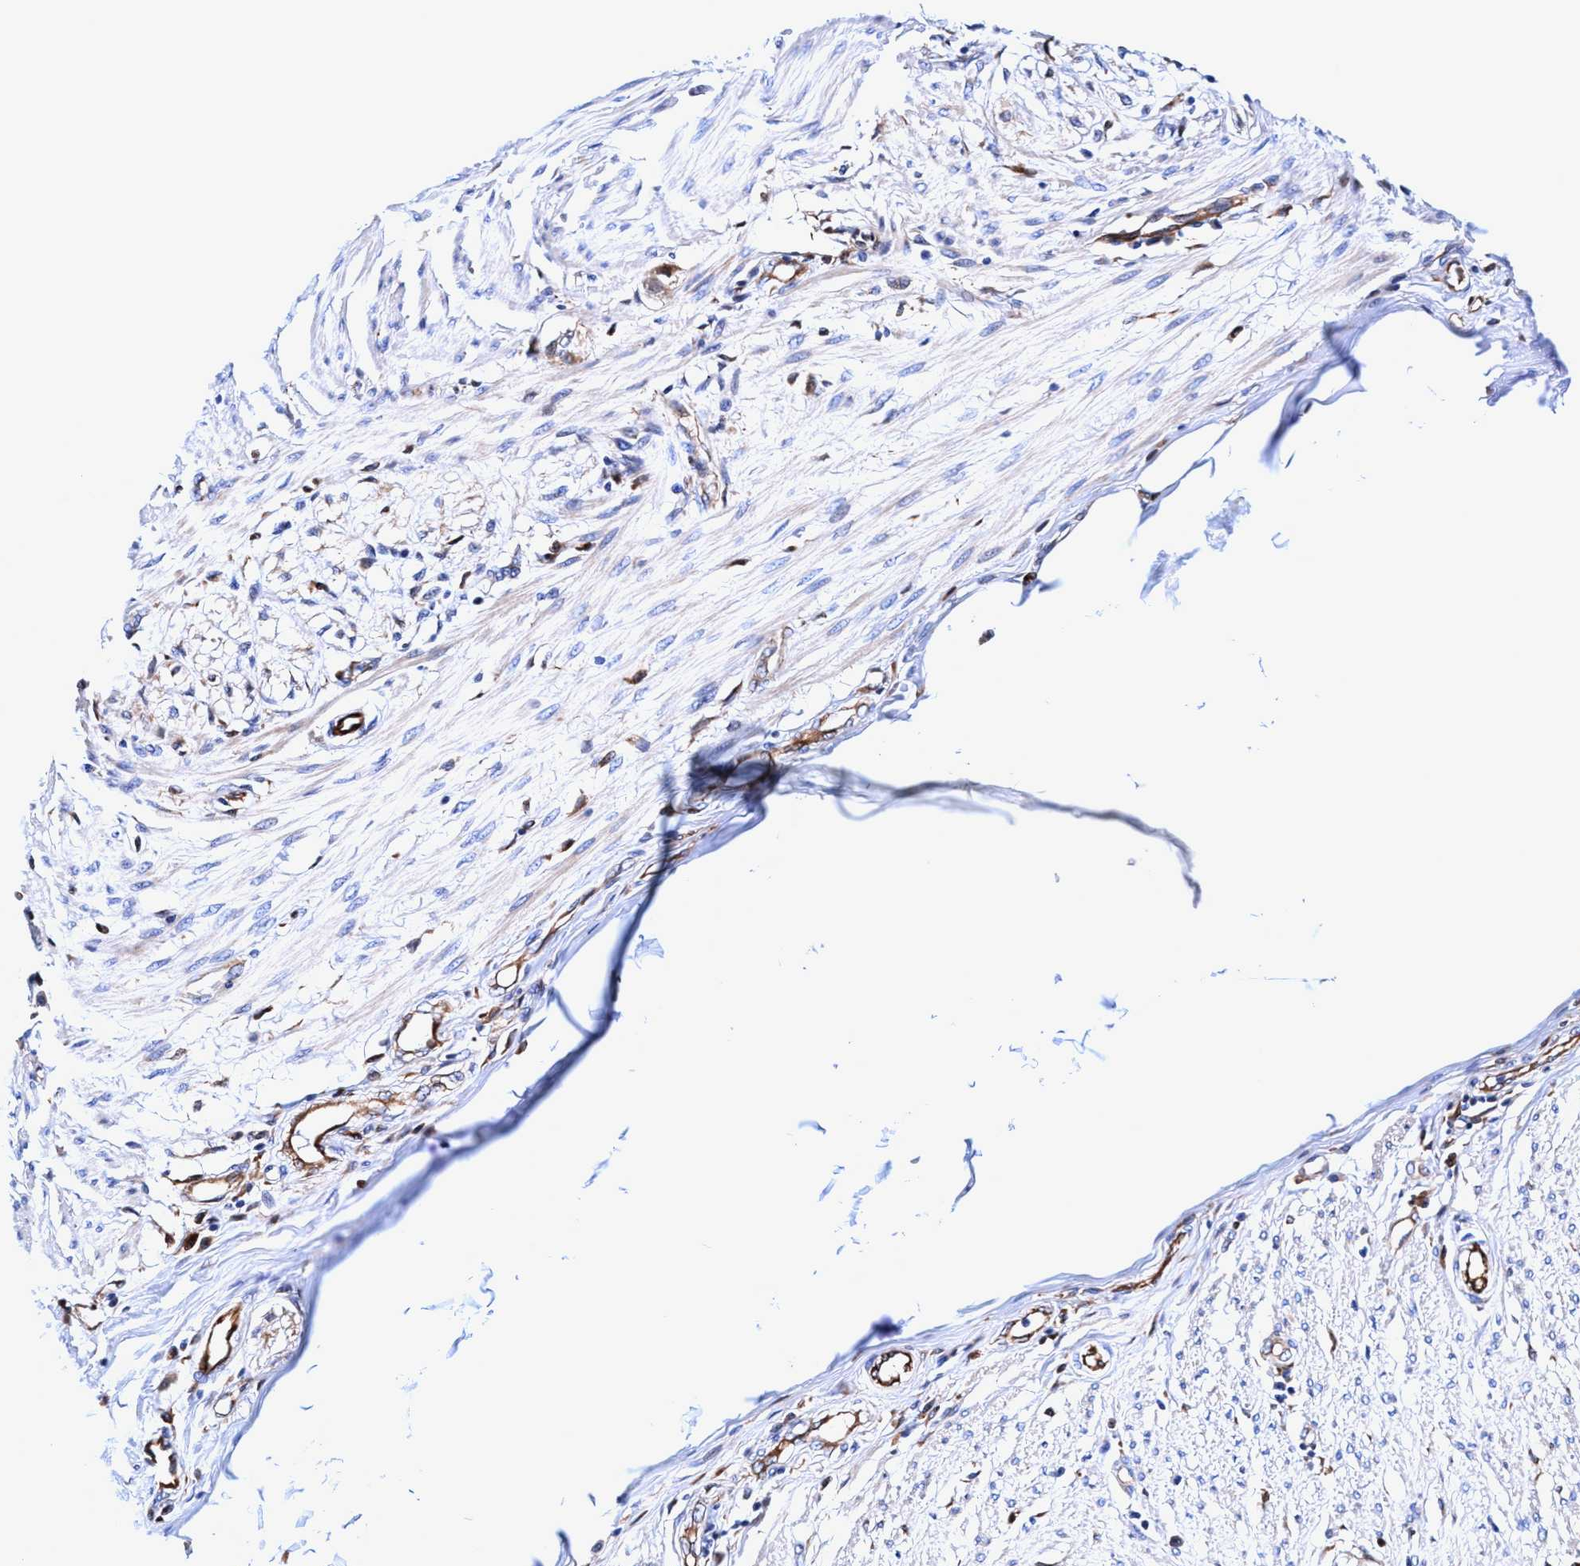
{"staining": {"intensity": "negative", "quantity": "none", "location": "none"}, "tissue": "smooth muscle", "cell_type": "Smooth muscle cells", "image_type": "normal", "snomed": [{"axis": "morphology", "description": "Normal tissue, NOS"}, {"axis": "morphology", "description": "Adenocarcinoma, NOS"}, {"axis": "topography", "description": "Colon"}, {"axis": "topography", "description": "Peripheral nerve tissue"}], "caption": "There is no significant positivity in smooth muscle cells of smooth muscle. Brightfield microscopy of immunohistochemistry (IHC) stained with DAB (3,3'-diaminobenzidine) (brown) and hematoxylin (blue), captured at high magnification.", "gene": "UBALD2", "patient": {"sex": "male", "age": 14}}